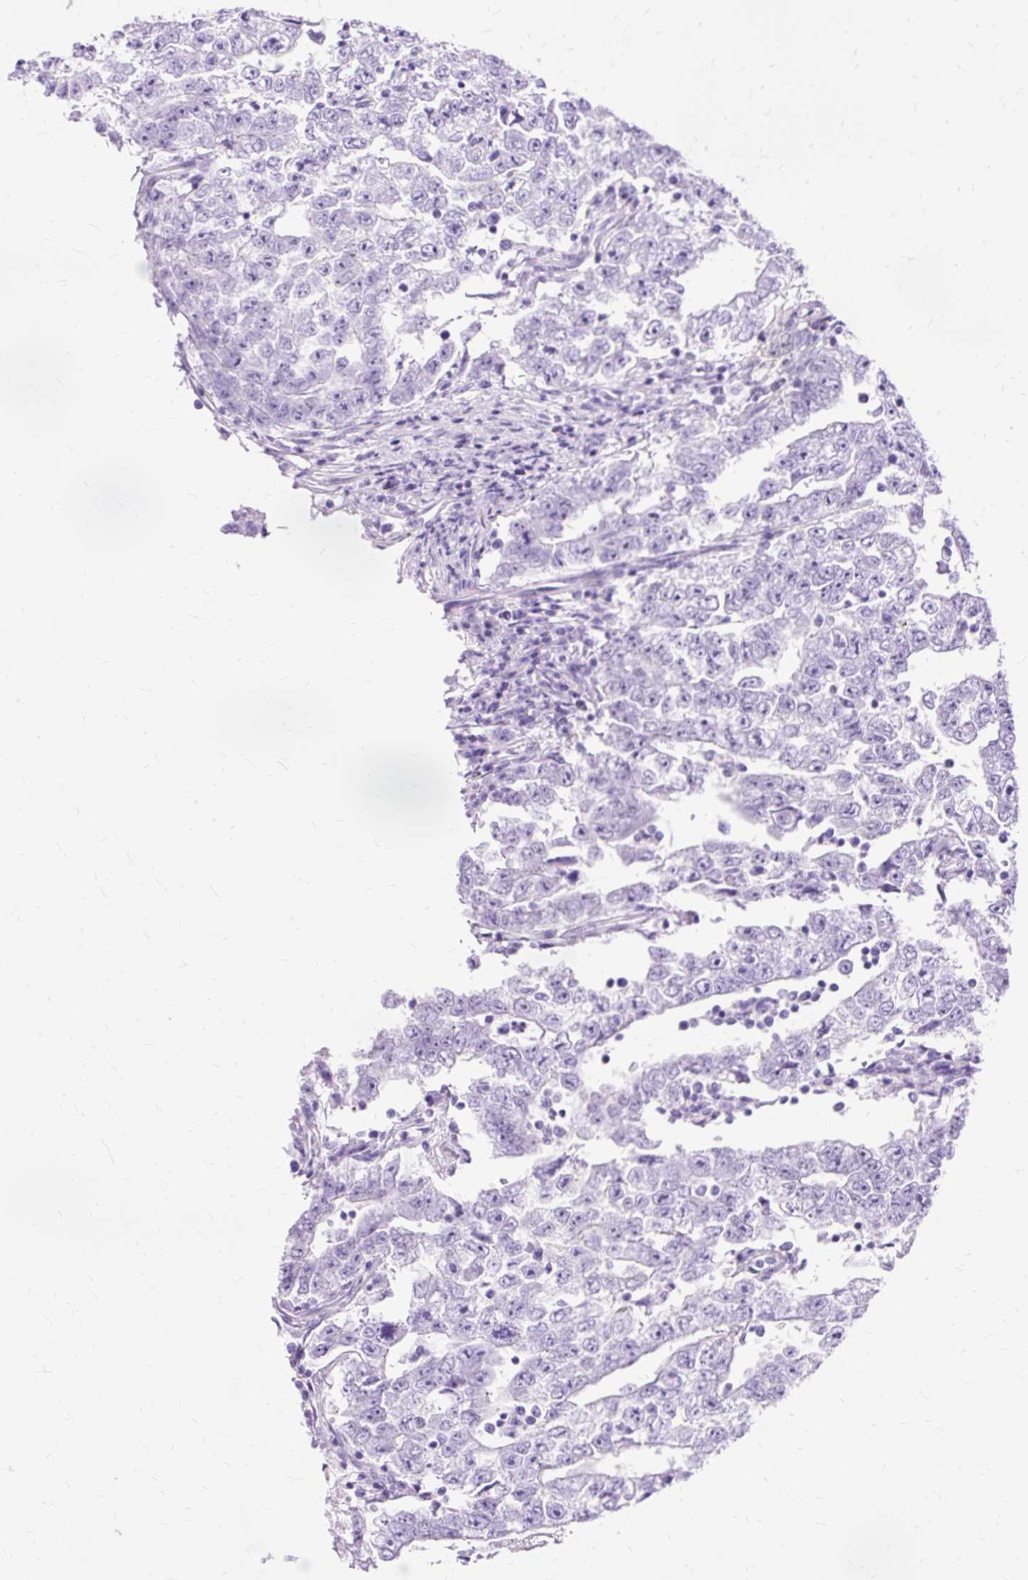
{"staining": {"intensity": "negative", "quantity": "none", "location": "none"}, "tissue": "testis cancer", "cell_type": "Tumor cells", "image_type": "cancer", "snomed": [{"axis": "morphology", "description": "Carcinoma, Embryonal, NOS"}, {"axis": "topography", "description": "Testis"}], "caption": "Testis embryonal carcinoma was stained to show a protein in brown. There is no significant expression in tumor cells.", "gene": "SLC8A2", "patient": {"sex": "male", "age": 25}}